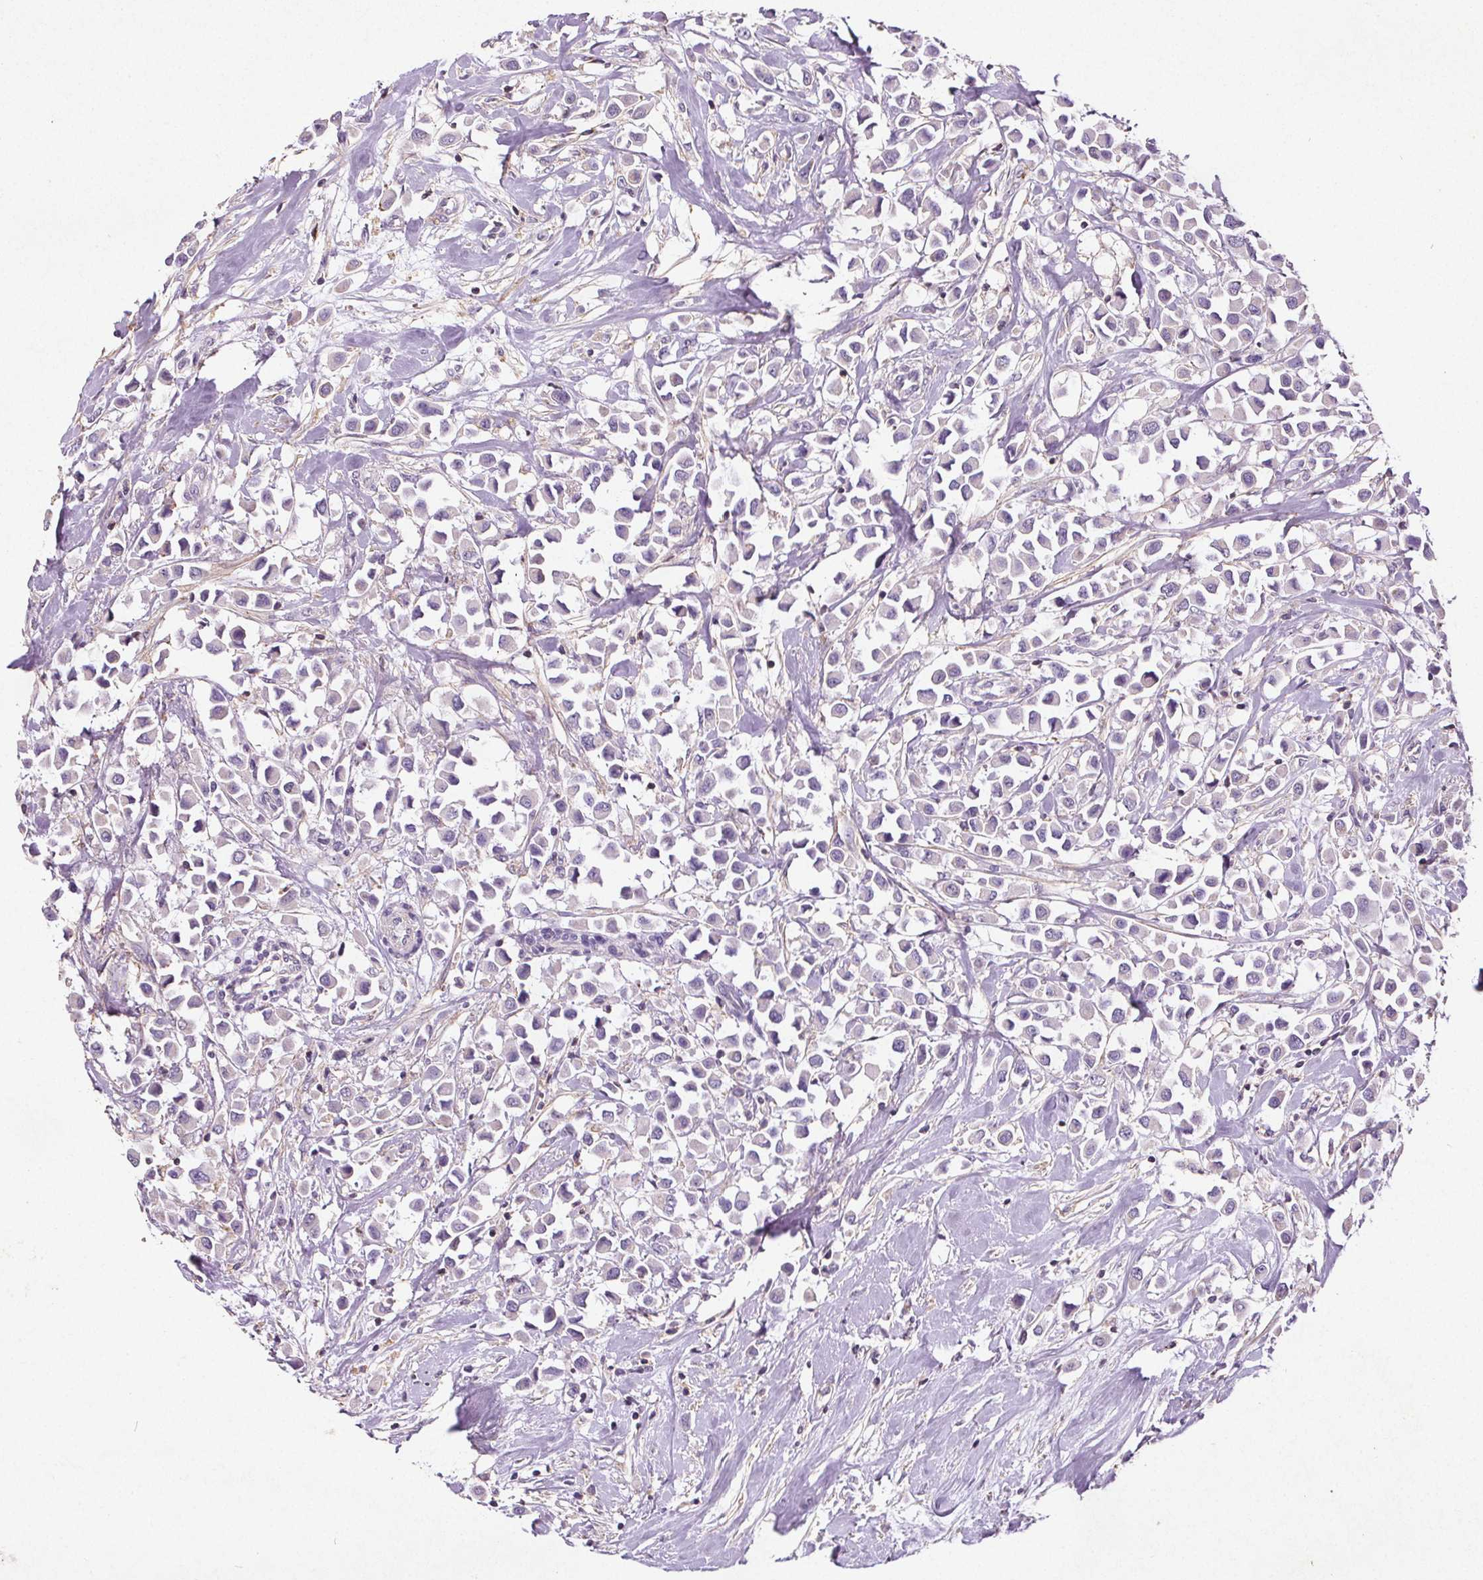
{"staining": {"intensity": "negative", "quantity": "none", "location": "none"}, "tissue": "breast cancer", "cell_type": "Tumor cells", "image_type": "cancer", "snomed": [{"axis": "morphology", "description": "Duct carcinoma"}, {"axis": "topography", "description": "Breast"}], "caption": "This photomicrograph is of breast cancer (invasive ductal carcinoma) stained with immunohistochemistry (IHC) to label a protein in brown with the nuclei are counter-stained blue. There is no staining in tumor cells. (DAB (3,3'-diaminobenzidine) IHC visualized using brightfield microscopy, high magnification).", "gene": "C19orf84", "patient": {"sex": "female", "age": 61}}